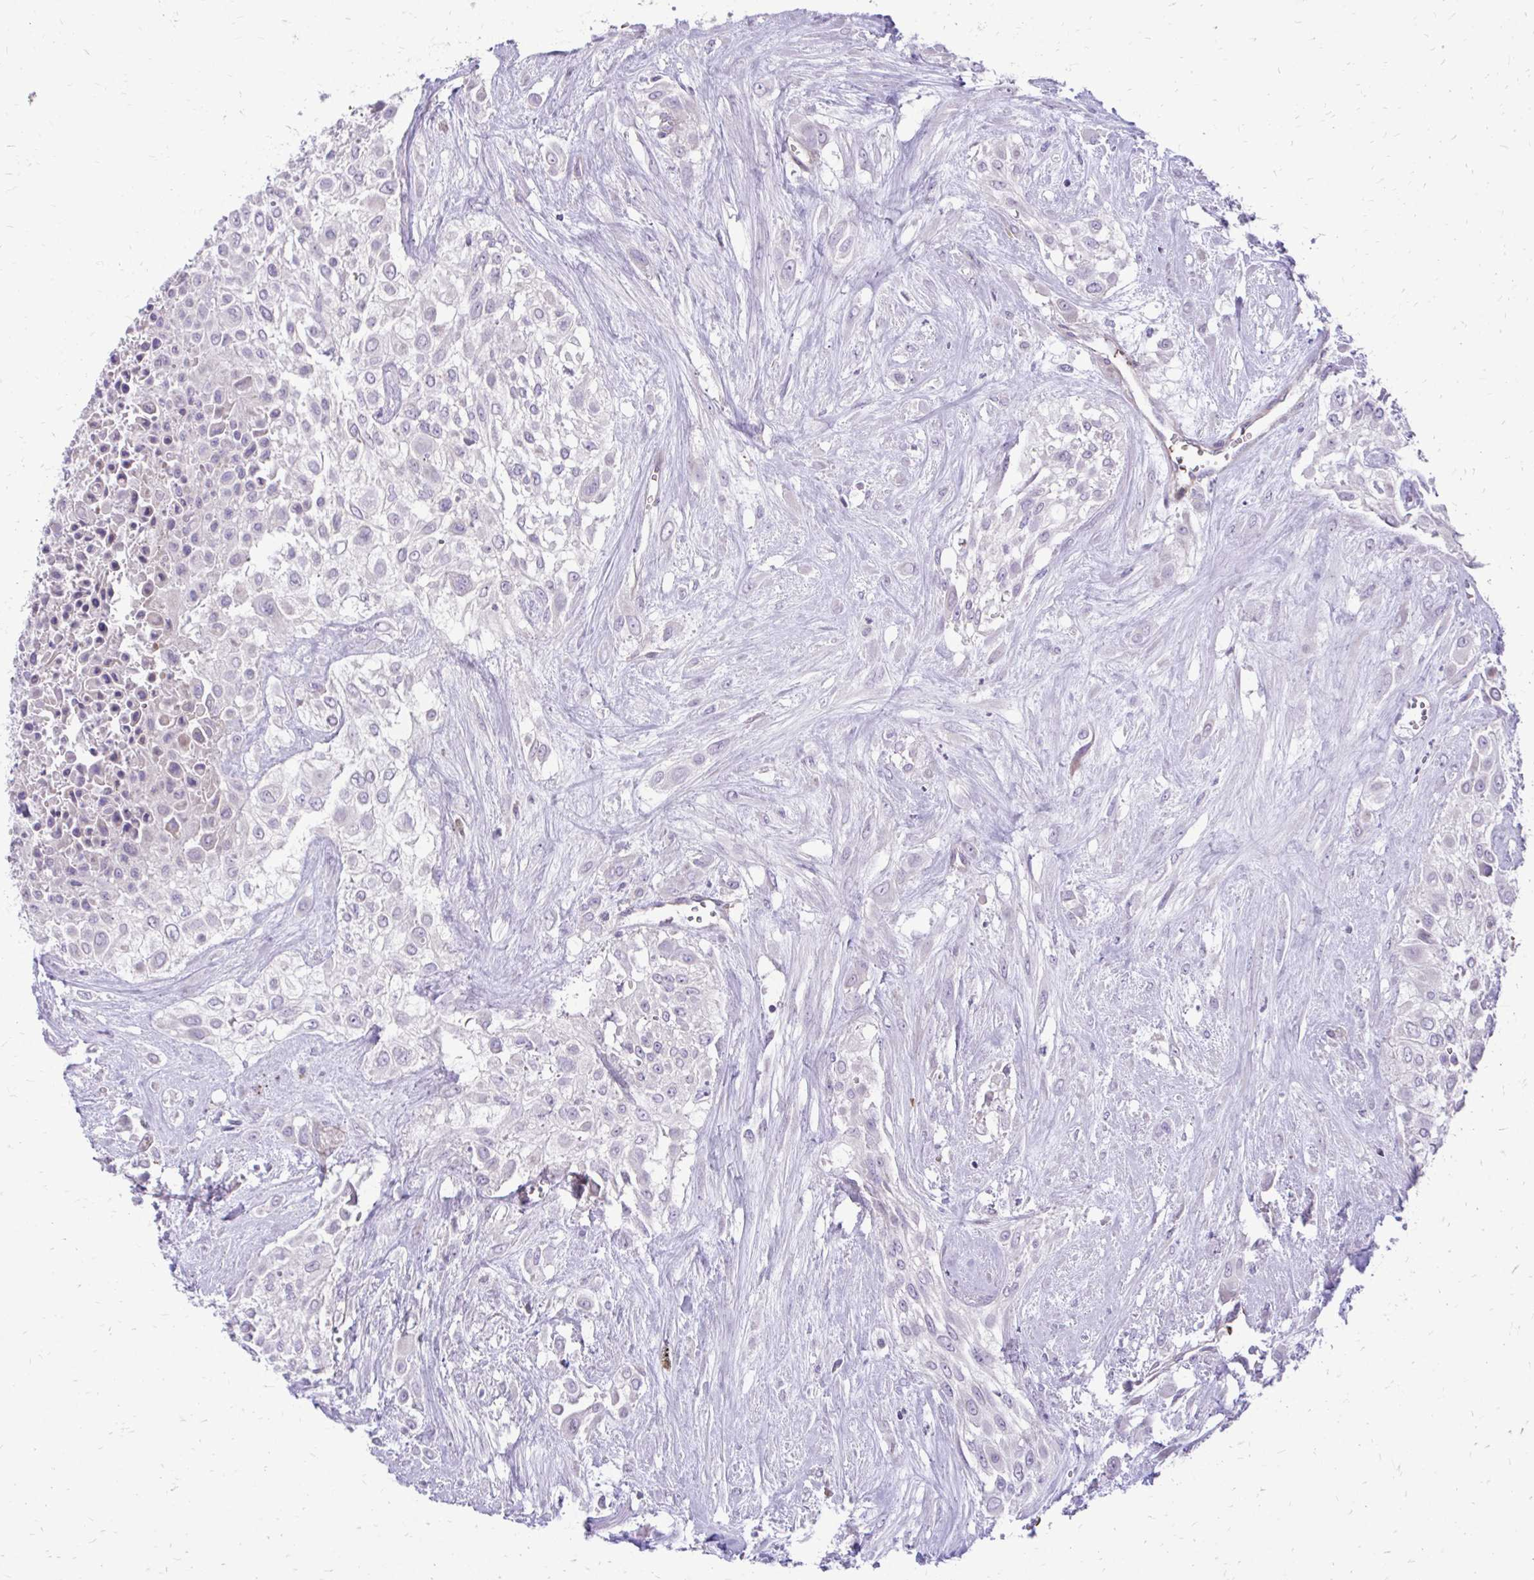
{"staining": {"intensity": "negative", "quantity": "none", "location": "none"}, "tissue": "urothelial cancer", "cell_type": "Tumor cells", "image_type": "cancer", "snomed": [{"axis": "morphology", "description": "Urothelial carcinoma, High grade"}, {"axis": "topography", "description": "Urinary bladder"}], "caption": "High-grade urothelial carcinoma stained for a protein using immunohistochemistry (IHC) displays no expression tumor cells.", "gene": "FUNDC2", "patient": {"sex": "male", "age": 57}}